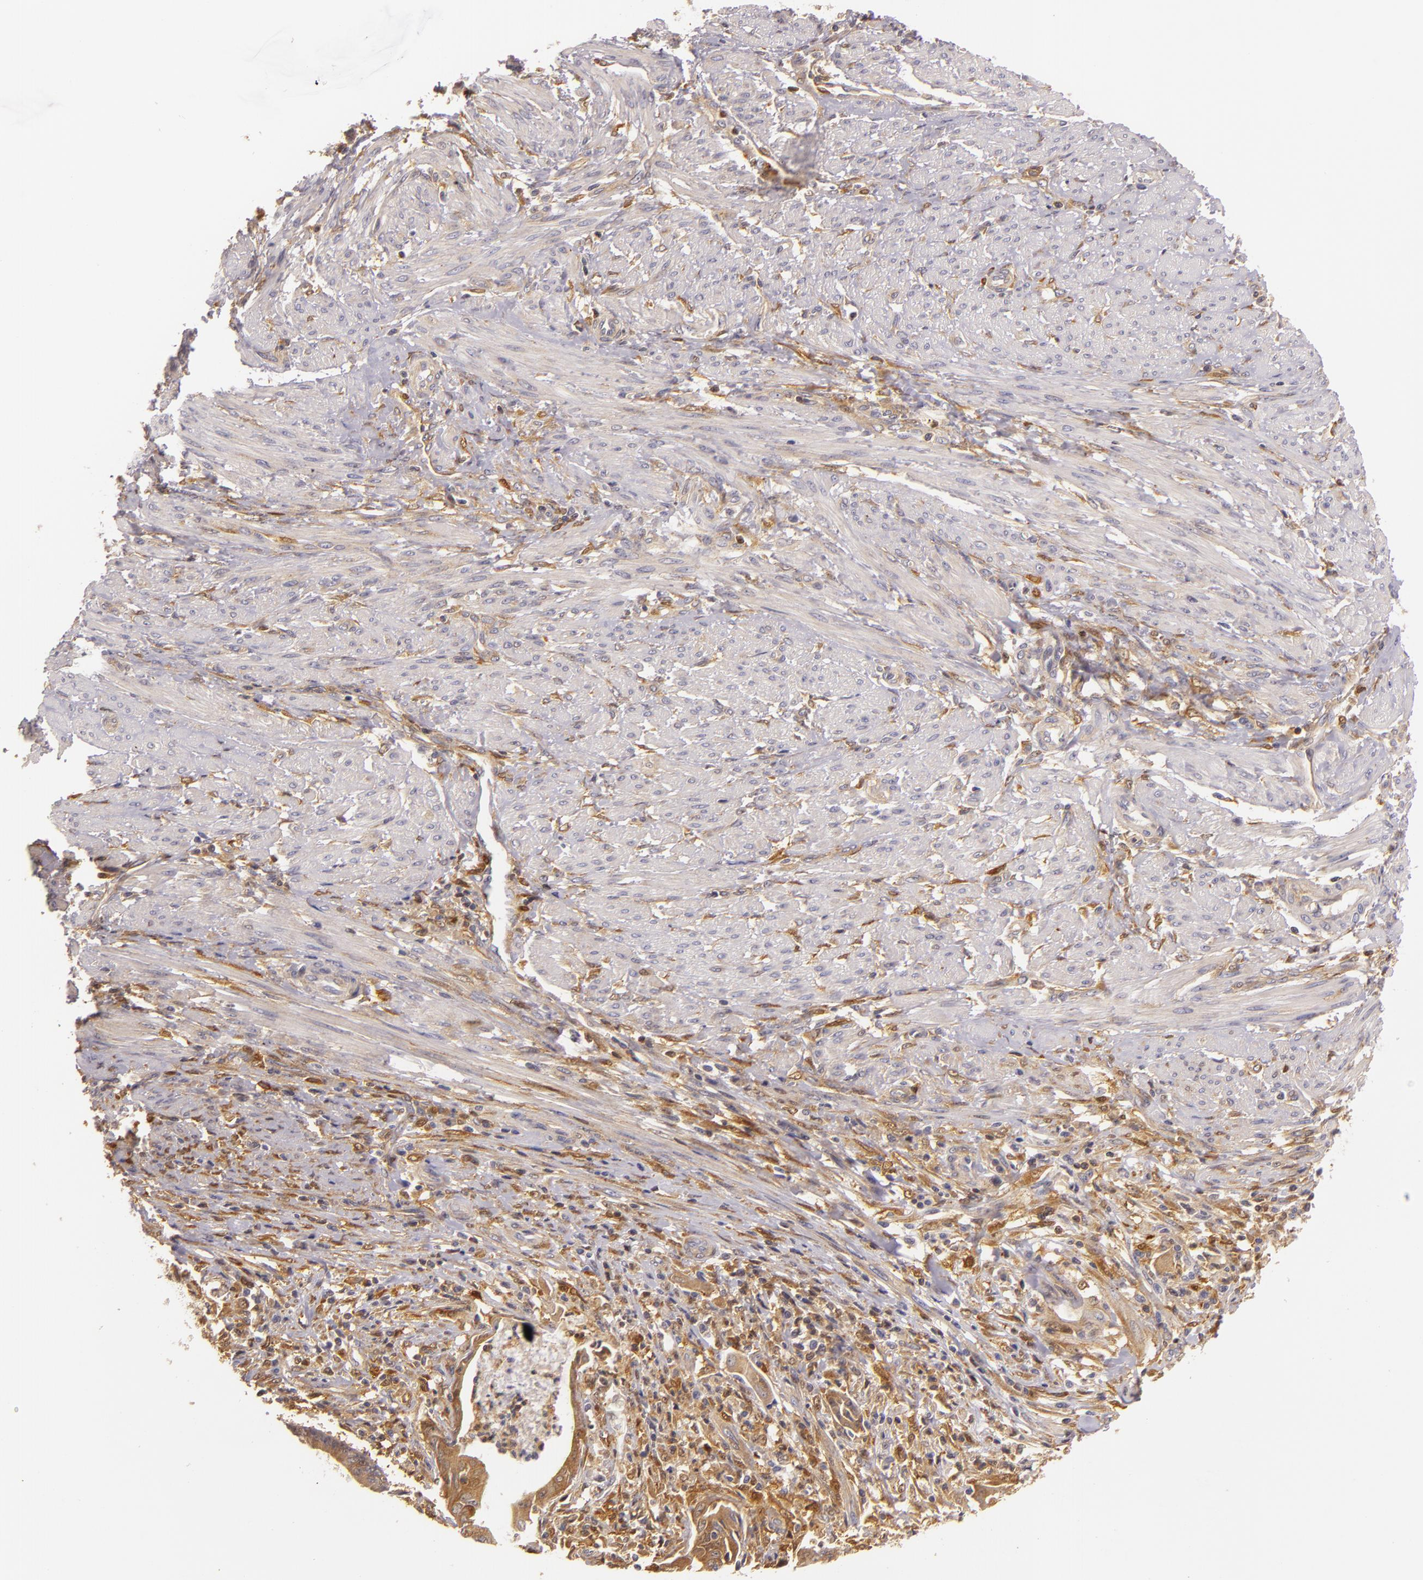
{"staining": {"intensity": "strong", "quantity": ">75%", "location": "nuclear"}, "tissue": "endometrial cancer", "cell_type": "Tumor cells", "image_type": "cancer", "snomed": [{"axis": "morphology", "description": "Adenocarcinoma, NOS"}, {"axis": "topography", "description": "Endometrium"}], "caption": "A micrograph showing strong nuclear expression in approximately >75% of tumor cells in endometrial cancer (adenocarcinoma), as visualized by brown immunohistochemical staining.", "gene": "TOM1", "patient": {"sex": "female", "age": 63}}